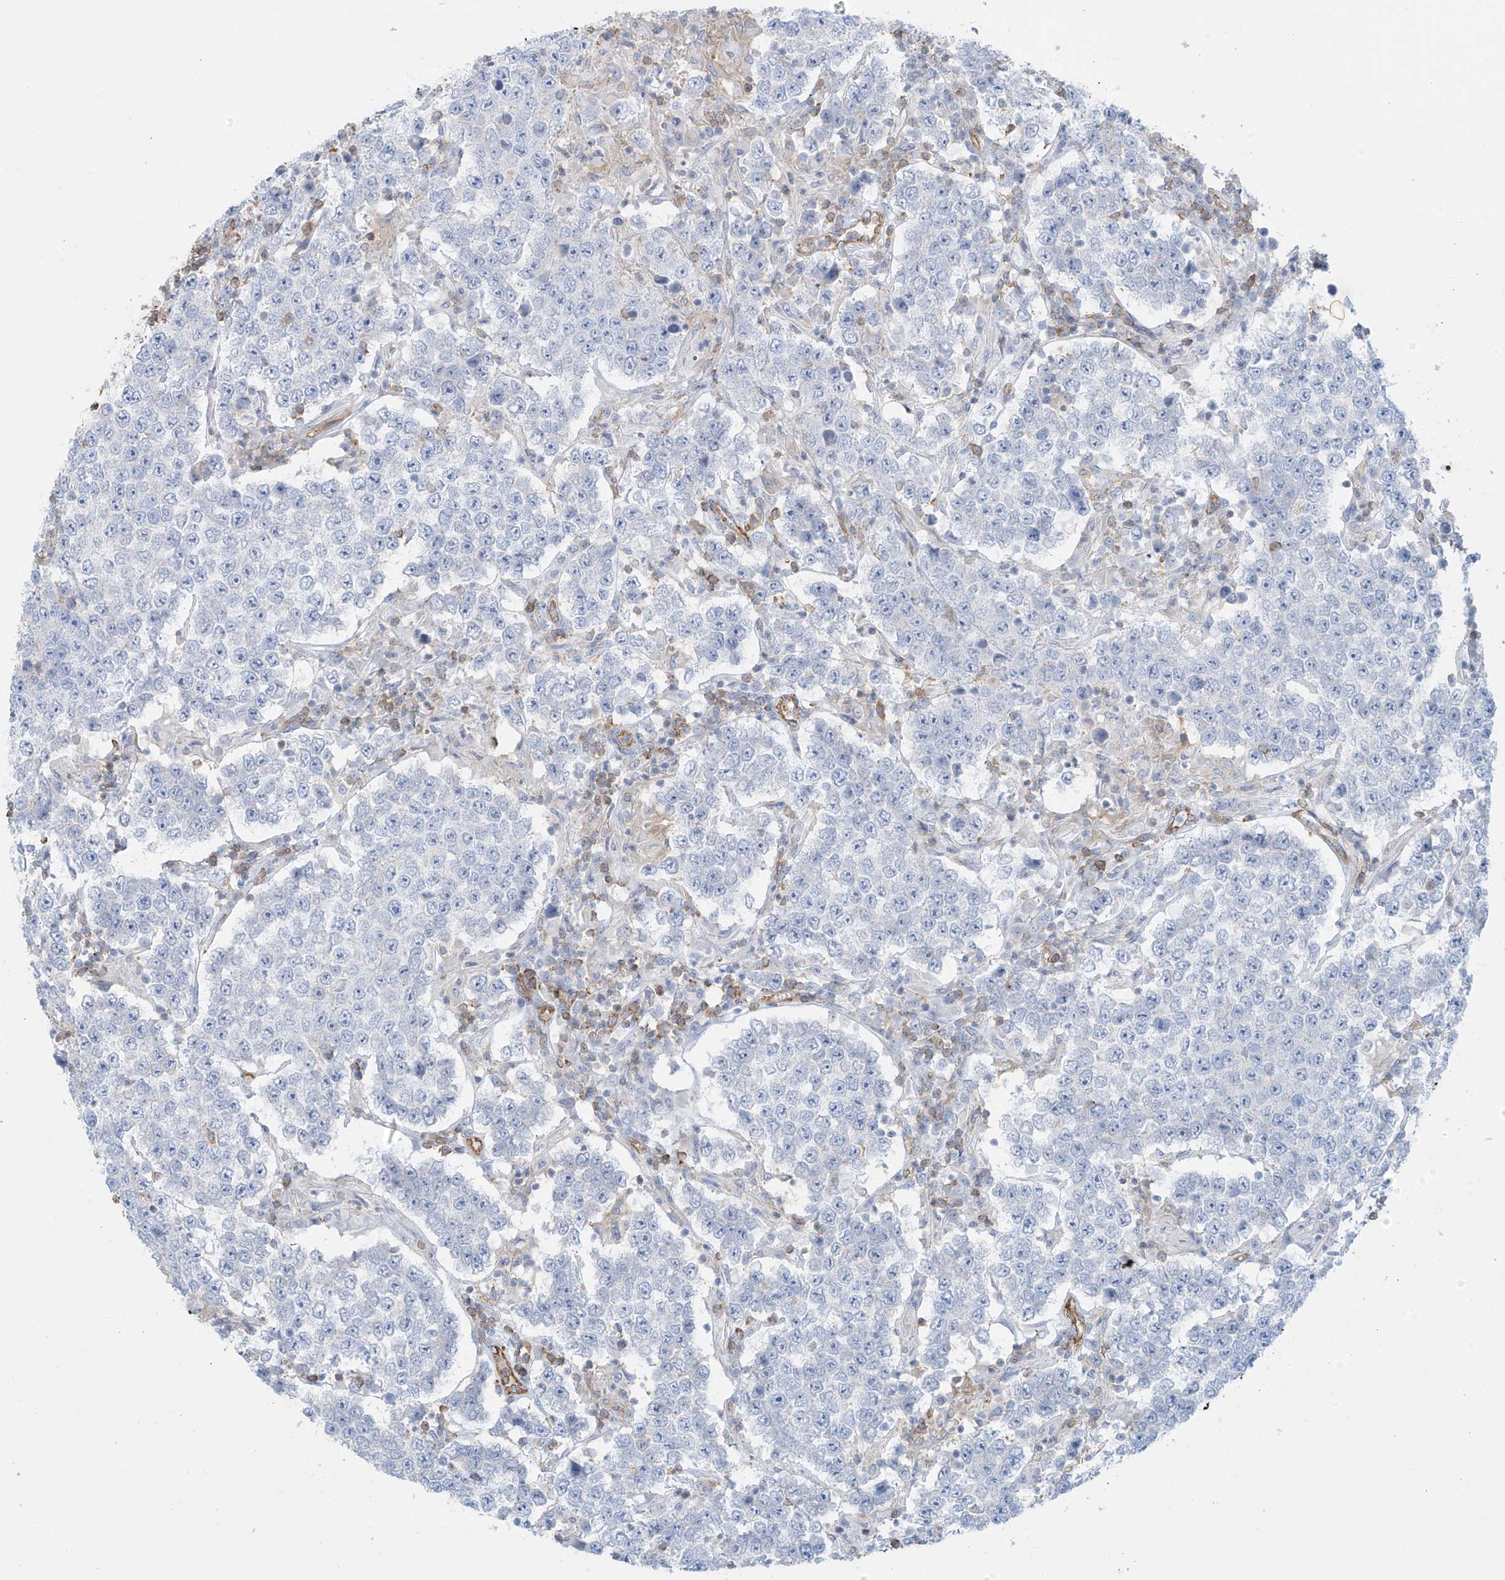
{"staining": {"intensity": "negative", "quantity": "none", "location": "none"}, "tissue": "testis cancer", "cell_type": "Tumor cells", "image_type": "cancer", "snomed": [{"axis": "morphology", "description": "Normal tissue, NOS"}, {"axis": "morphology", "description": "Urothelial carcinoma, High grade"}, {"axis": "morphology", "description": "Seminoma, NOS"}, {"axis": "morphology", "description": "Carcinoma, Embryonal, NOS"}, {"axis": "topography", "description": "Urinary bladder"}, {"axis": "topography", "description": "Testis"}], "caption": "Immunohistochemical staining of human testis cancer (seminoma) reveals no significant staining in tumor cells.", "gene": "ZNF846", "patient": {"sex": "male", "age": 41}}